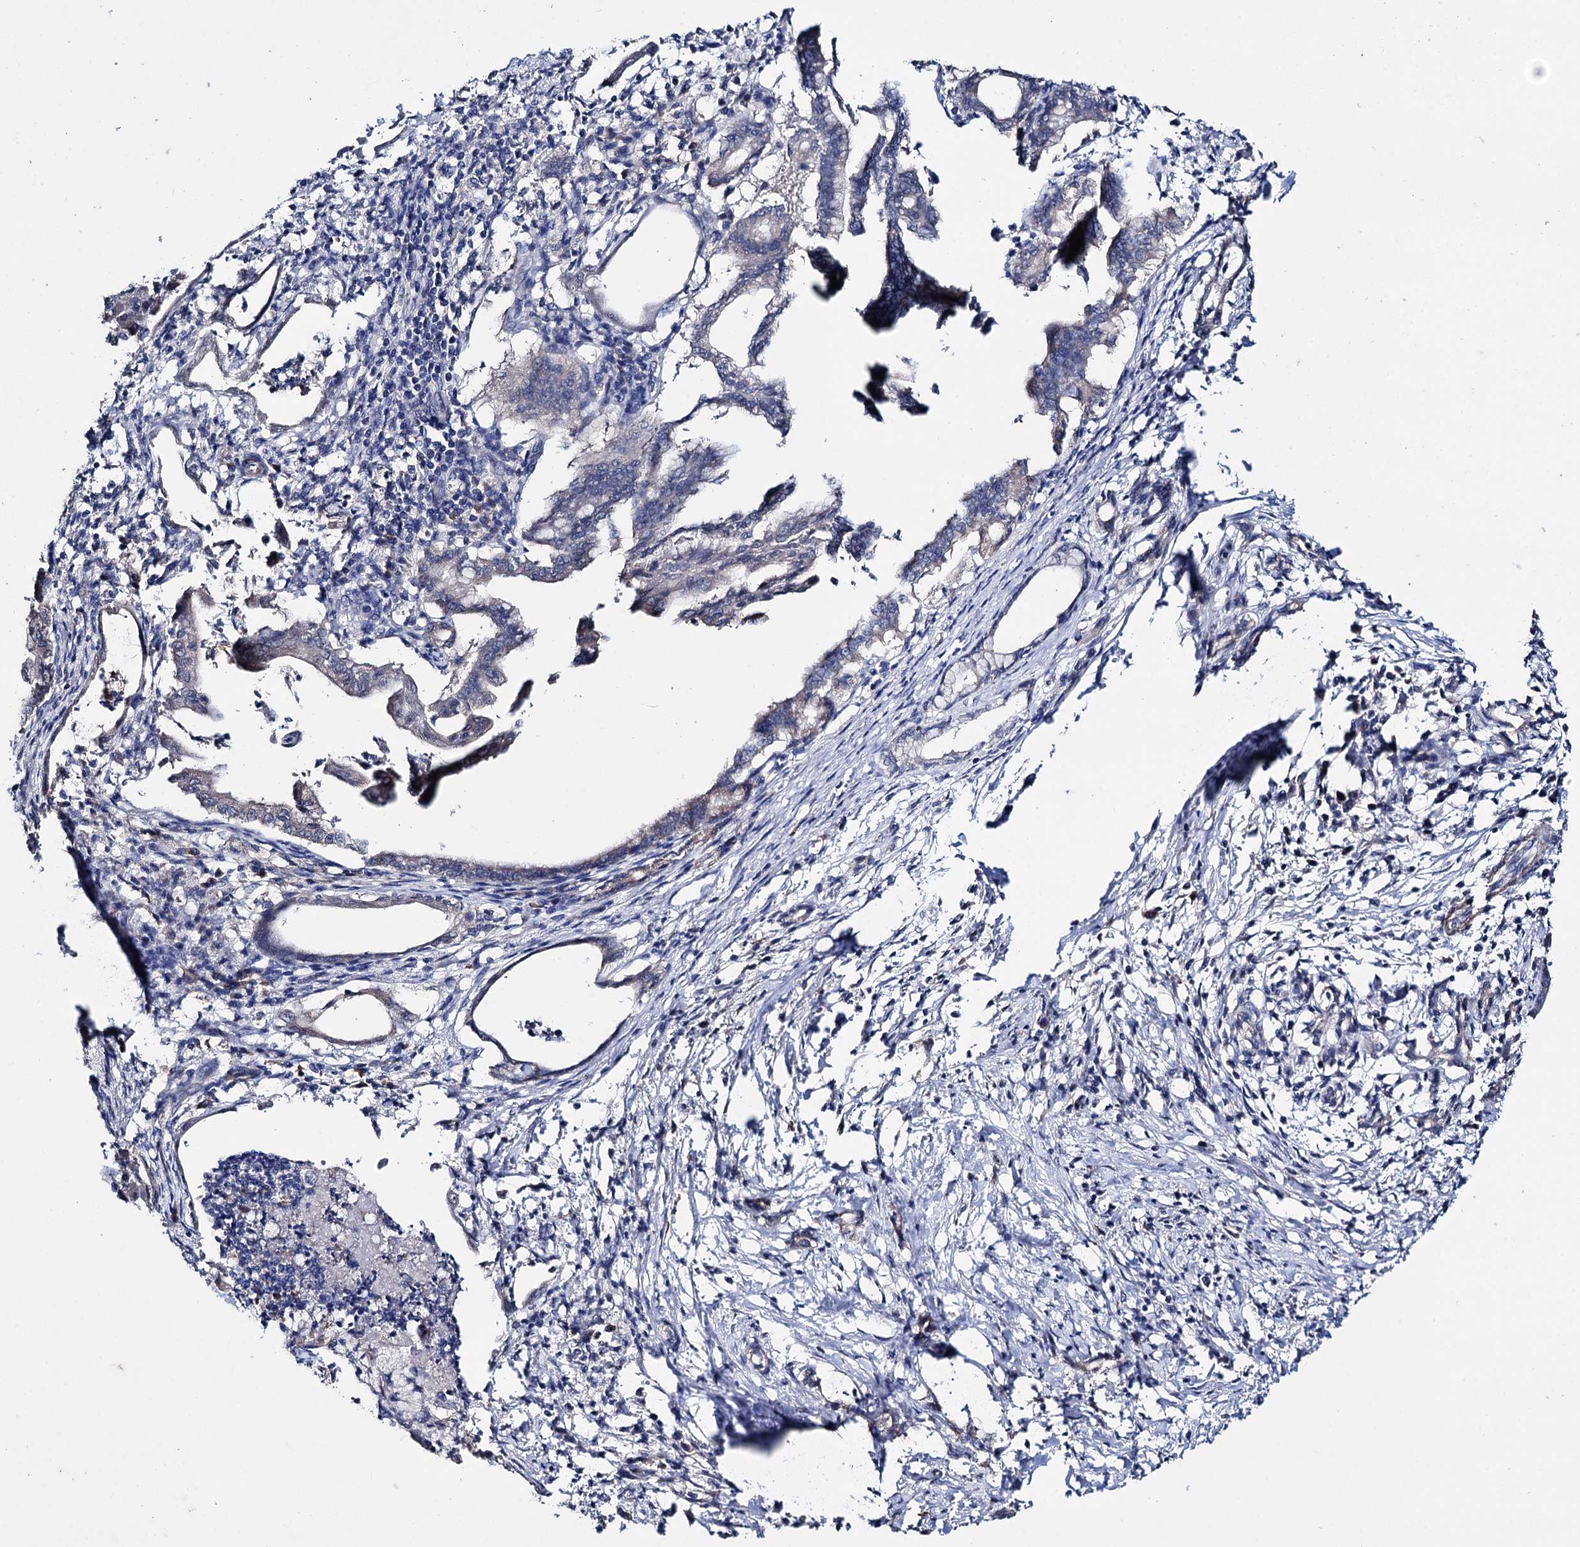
{"staining": {"intensity": "negative", "quantity": "none", "location": "none"}, "tissue": "pancreatic cancer", "cell_type": "Tumor cells", "image_type": "cancer", "snomed": [{"axis": "morphology", "description": "Adenocarcinoma, NOS"}, {"axis": "topography", "description": "Pancreas"}], "caption": "Pancreatic cancer (adenocarcinoma) was stained to show a protein in brown. There is no significant staining in tumor cells.", "gene": "CLPB", "patient": {"sex": "female", "age": 55}}